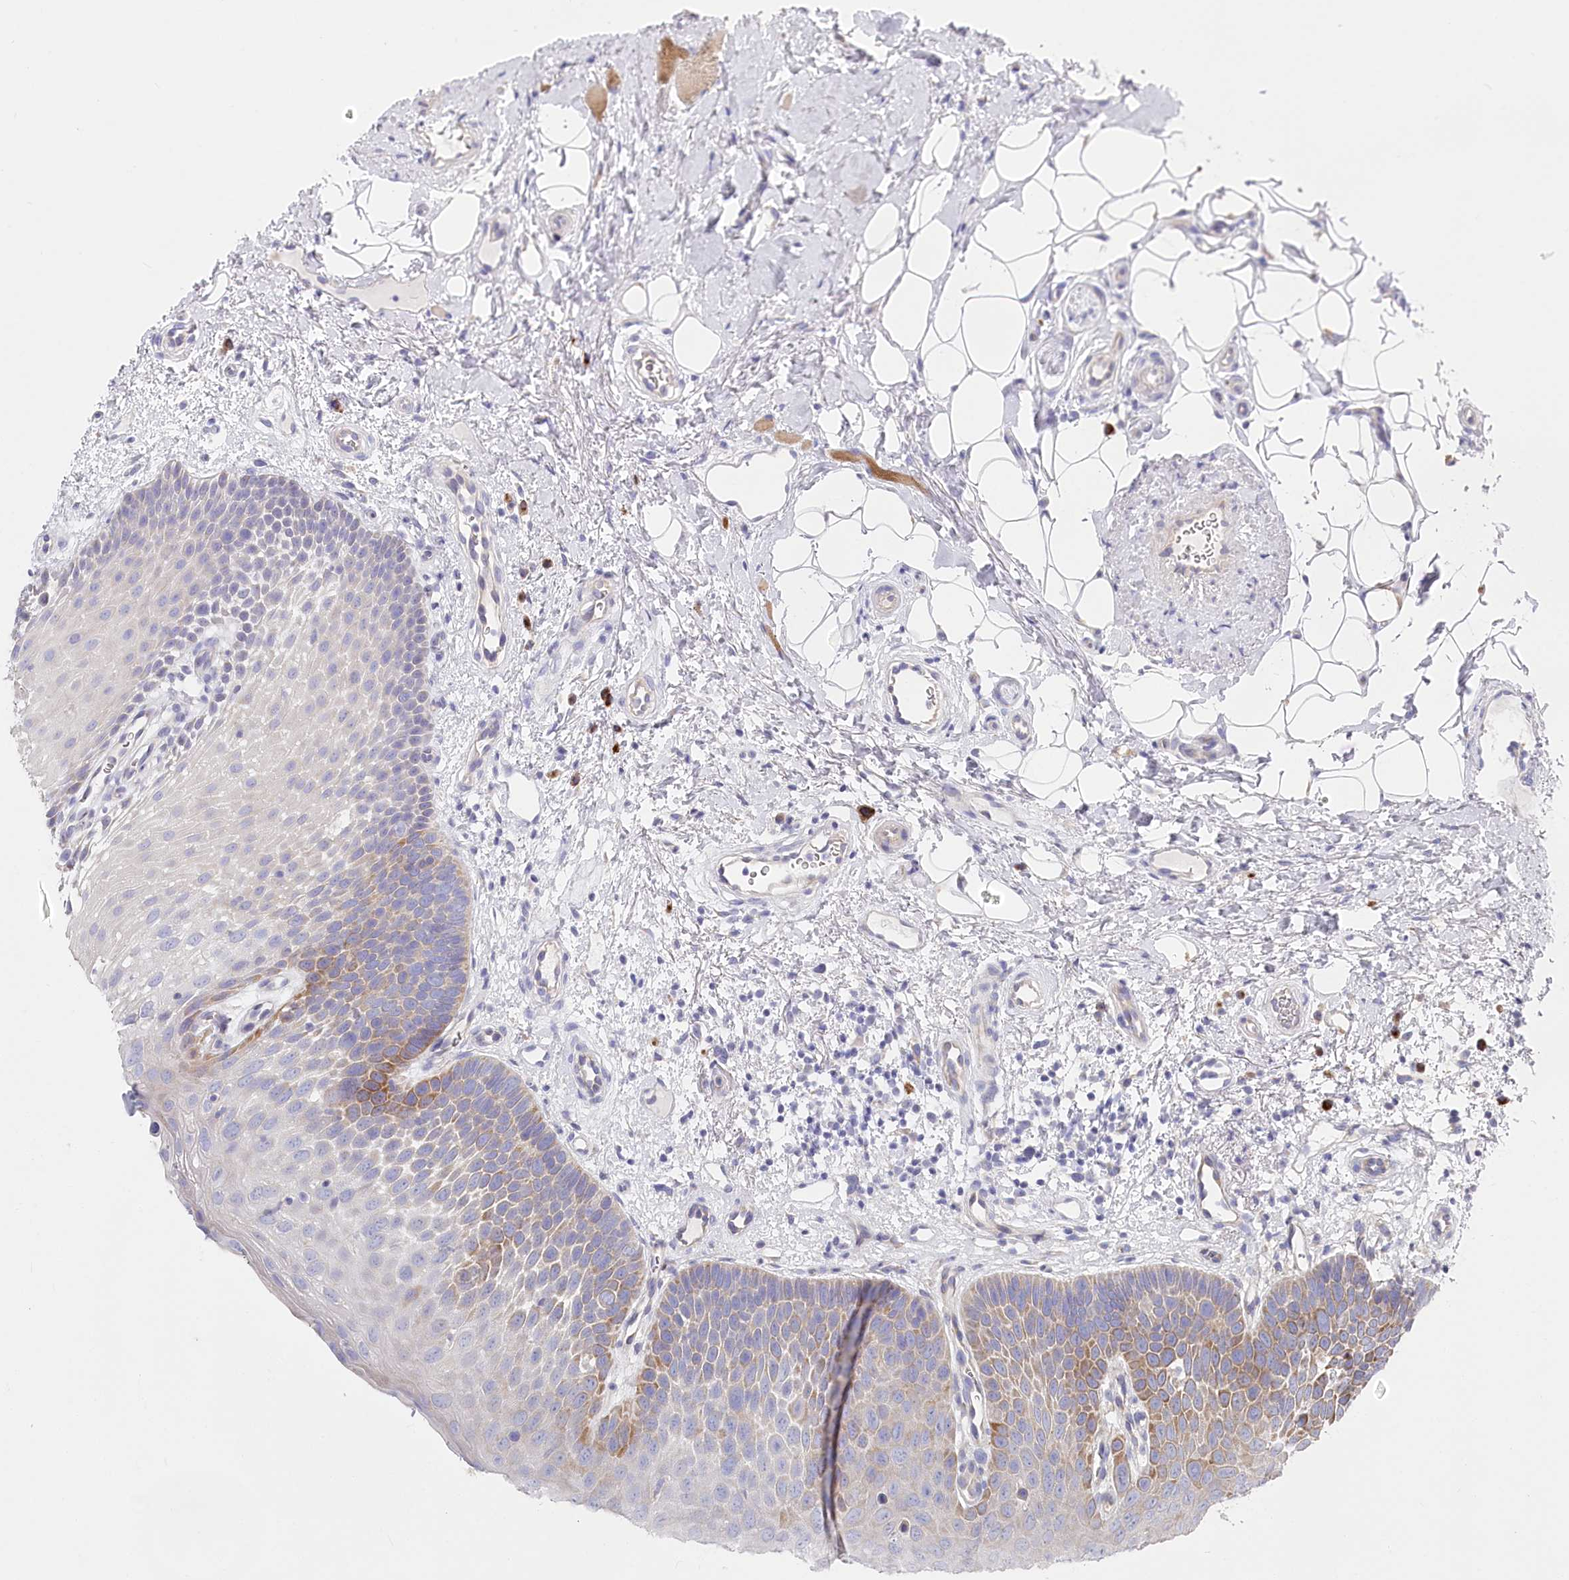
{"staining": {"intensity": "weak", "quantity": "25%-75%", "location": "cytoplasmic/membranous"}, "tissue": "oral mucosa", "cell_type": "Squamous epithelial cells", "image_type": "normal", "snomed": [{"axis": "morphology", "description": "No evidence of malignacy"}, {"axis": "topography", "description": "Oral tissue"}, {"axis": "topography", "description": "Head-Neck"}], "caption": "Oral mucosa stained for a protein exhibits weak cytoplasmic/membranous positivity in squamous epithelial cells. (Brightfield microscopy of DAB IHC at high magnification).", "gene": "POGLUT1", "patient": {"sex": "male", "age": 68}}